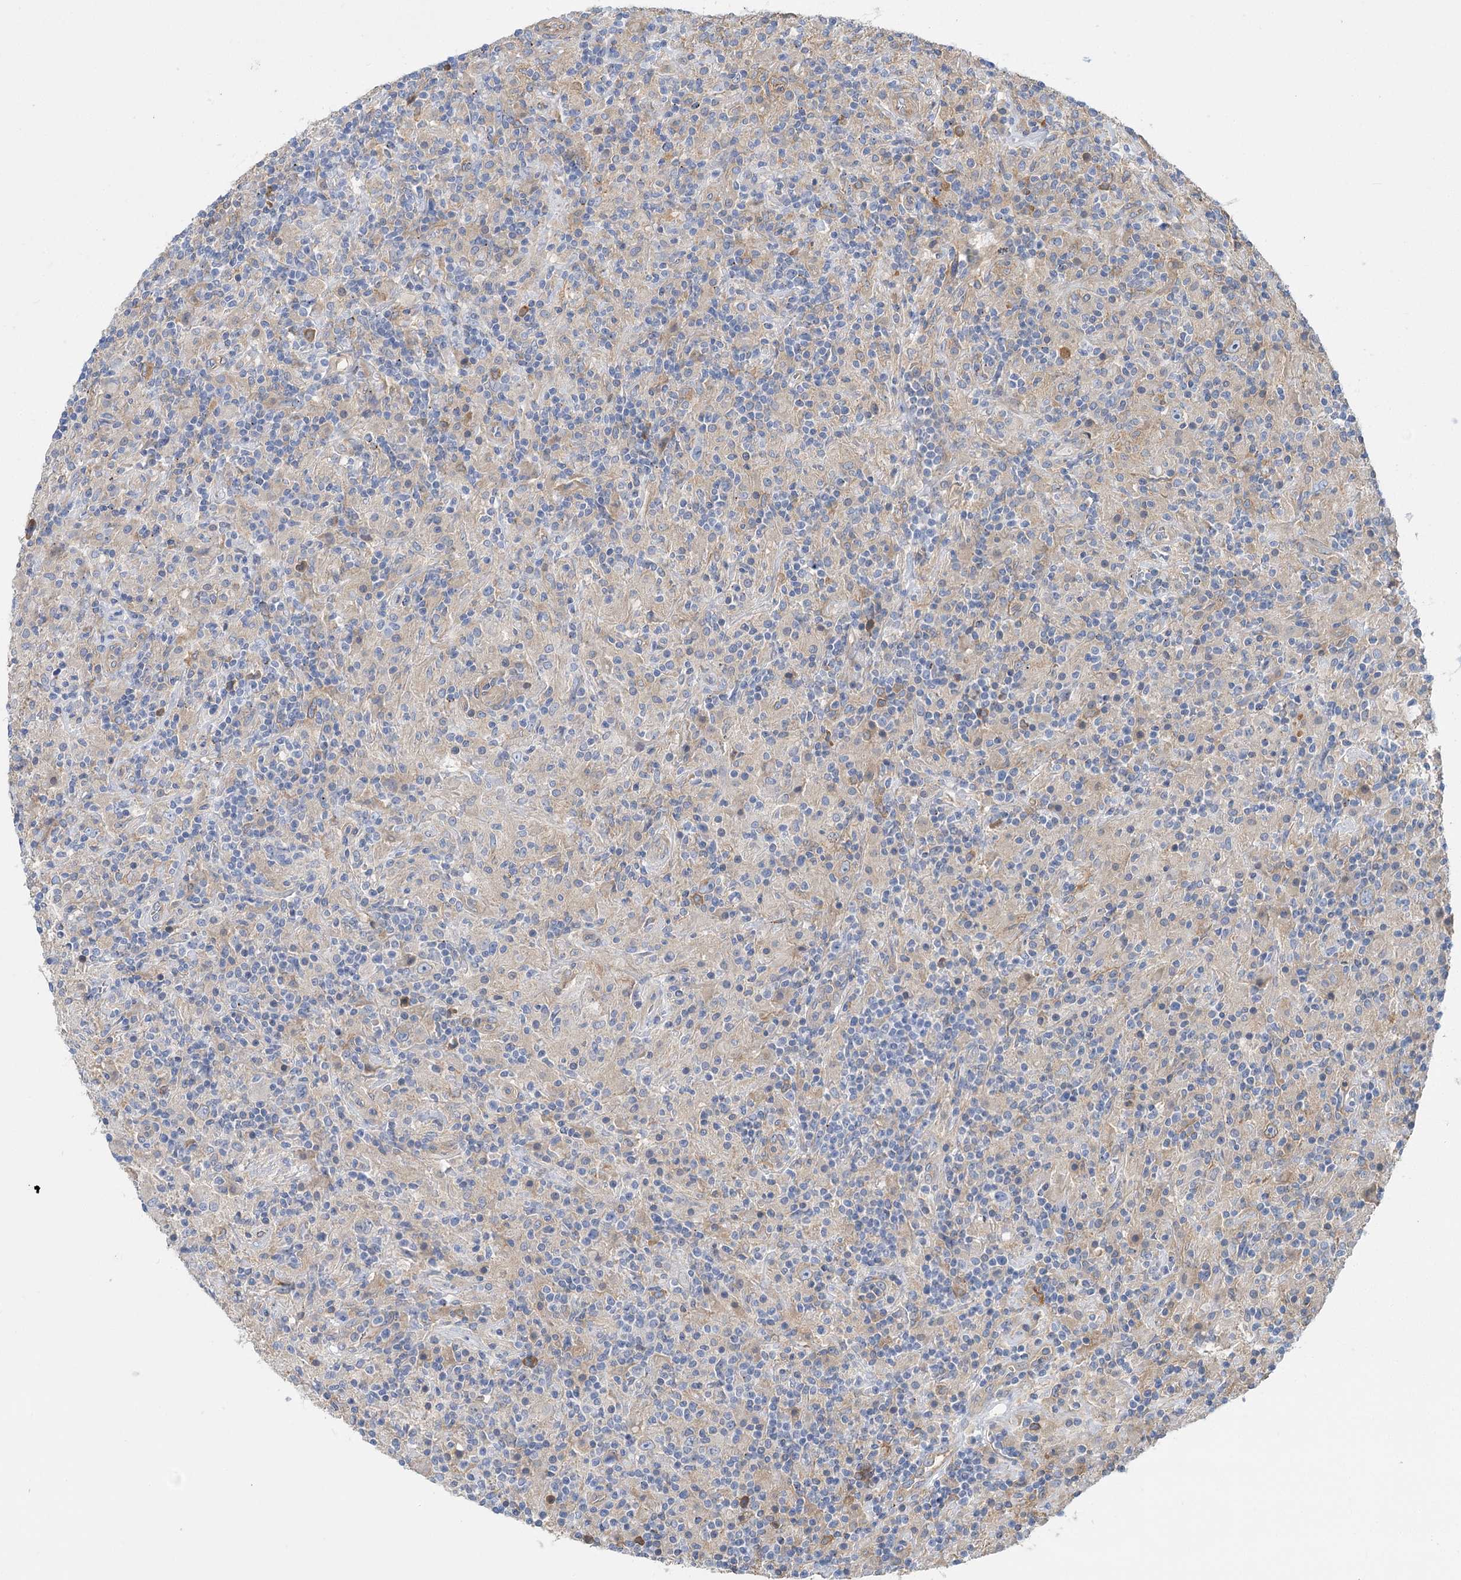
{"staining": {"intensity": "moderate", "quantity": "<25%", "location": "cytoplasmic/membranous"}, "tissue": "lymphoma", "cell_type": "Tumor cells", "image_type": "cancer", "snomed": [{"axis": "morphology", "description": "Hodgkin's disease, NOS"}, {"axis": "topography", "description": "Lymph node"}], "caption": "The micrograph displays immunohistochemical staining of lymphoma. There is moderate cytoplasmic/membranous expression is identified in about <25% of tumor cells.", "gene": "GUSB", "patient": {"sex": "male", "age": 70}}